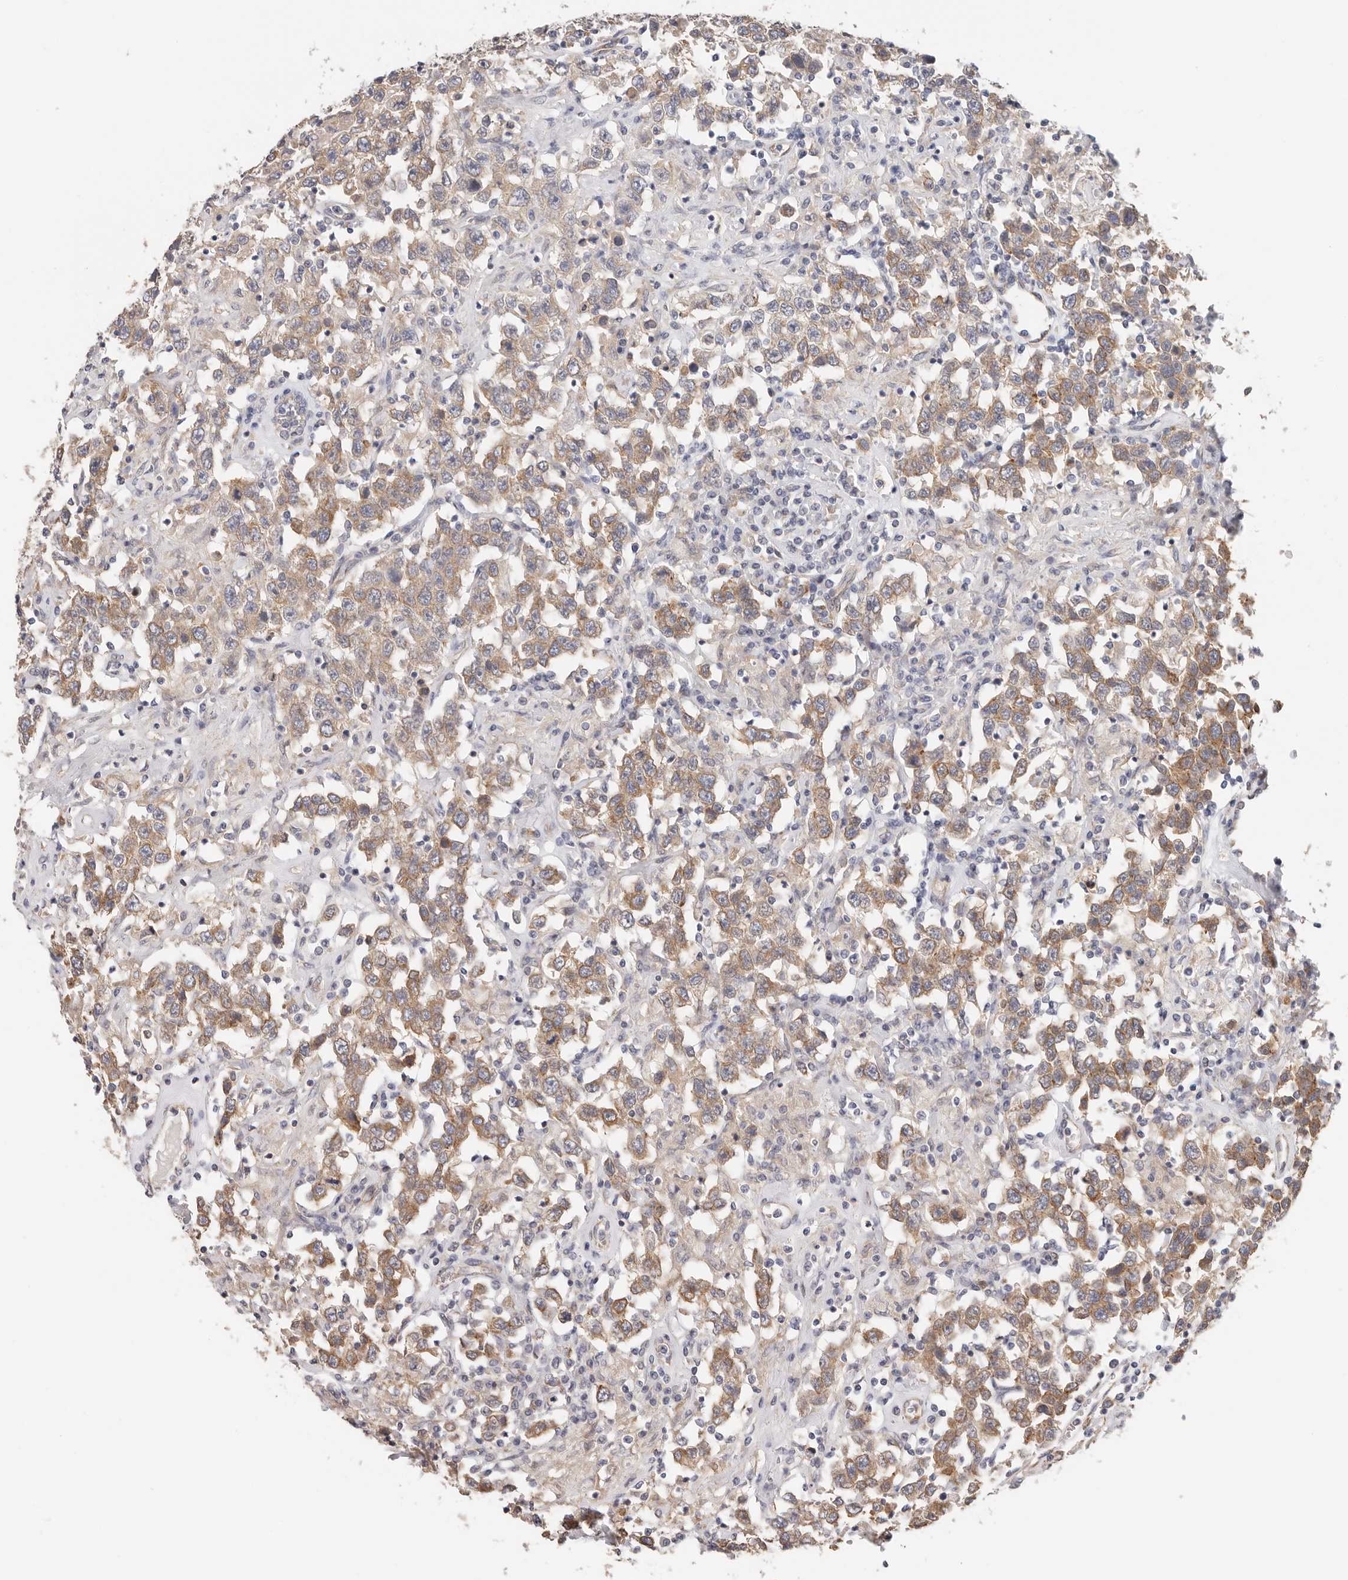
{"staining": {"intensity": "moderate", "quantity": ">75%", "location": "cytoplasmic/membranous"}, "tissue": "testis cancer", "cell_type": "Tumor cells", "image_type": "cancer", "snomed": [{"axis": "morphology", "description": "Seminoma, NOS"}, {"axis": "topography", "description": "Testis"}], "caption": "DAB (3,3'-diaminobenzidine) immunohistochemical staining of human seminoma (testis) displays moderate cytoplasmic/membranous protein positivity in approximately >75% of tumor cells. The staining was performed using DAB (3,3'-diaminobenzidine), with brown indicating positive protein expression. Nuclei are stained blue with hematoxylin.", "gene": "AFDN", "patient": {"sex": "male", "age": 41}}